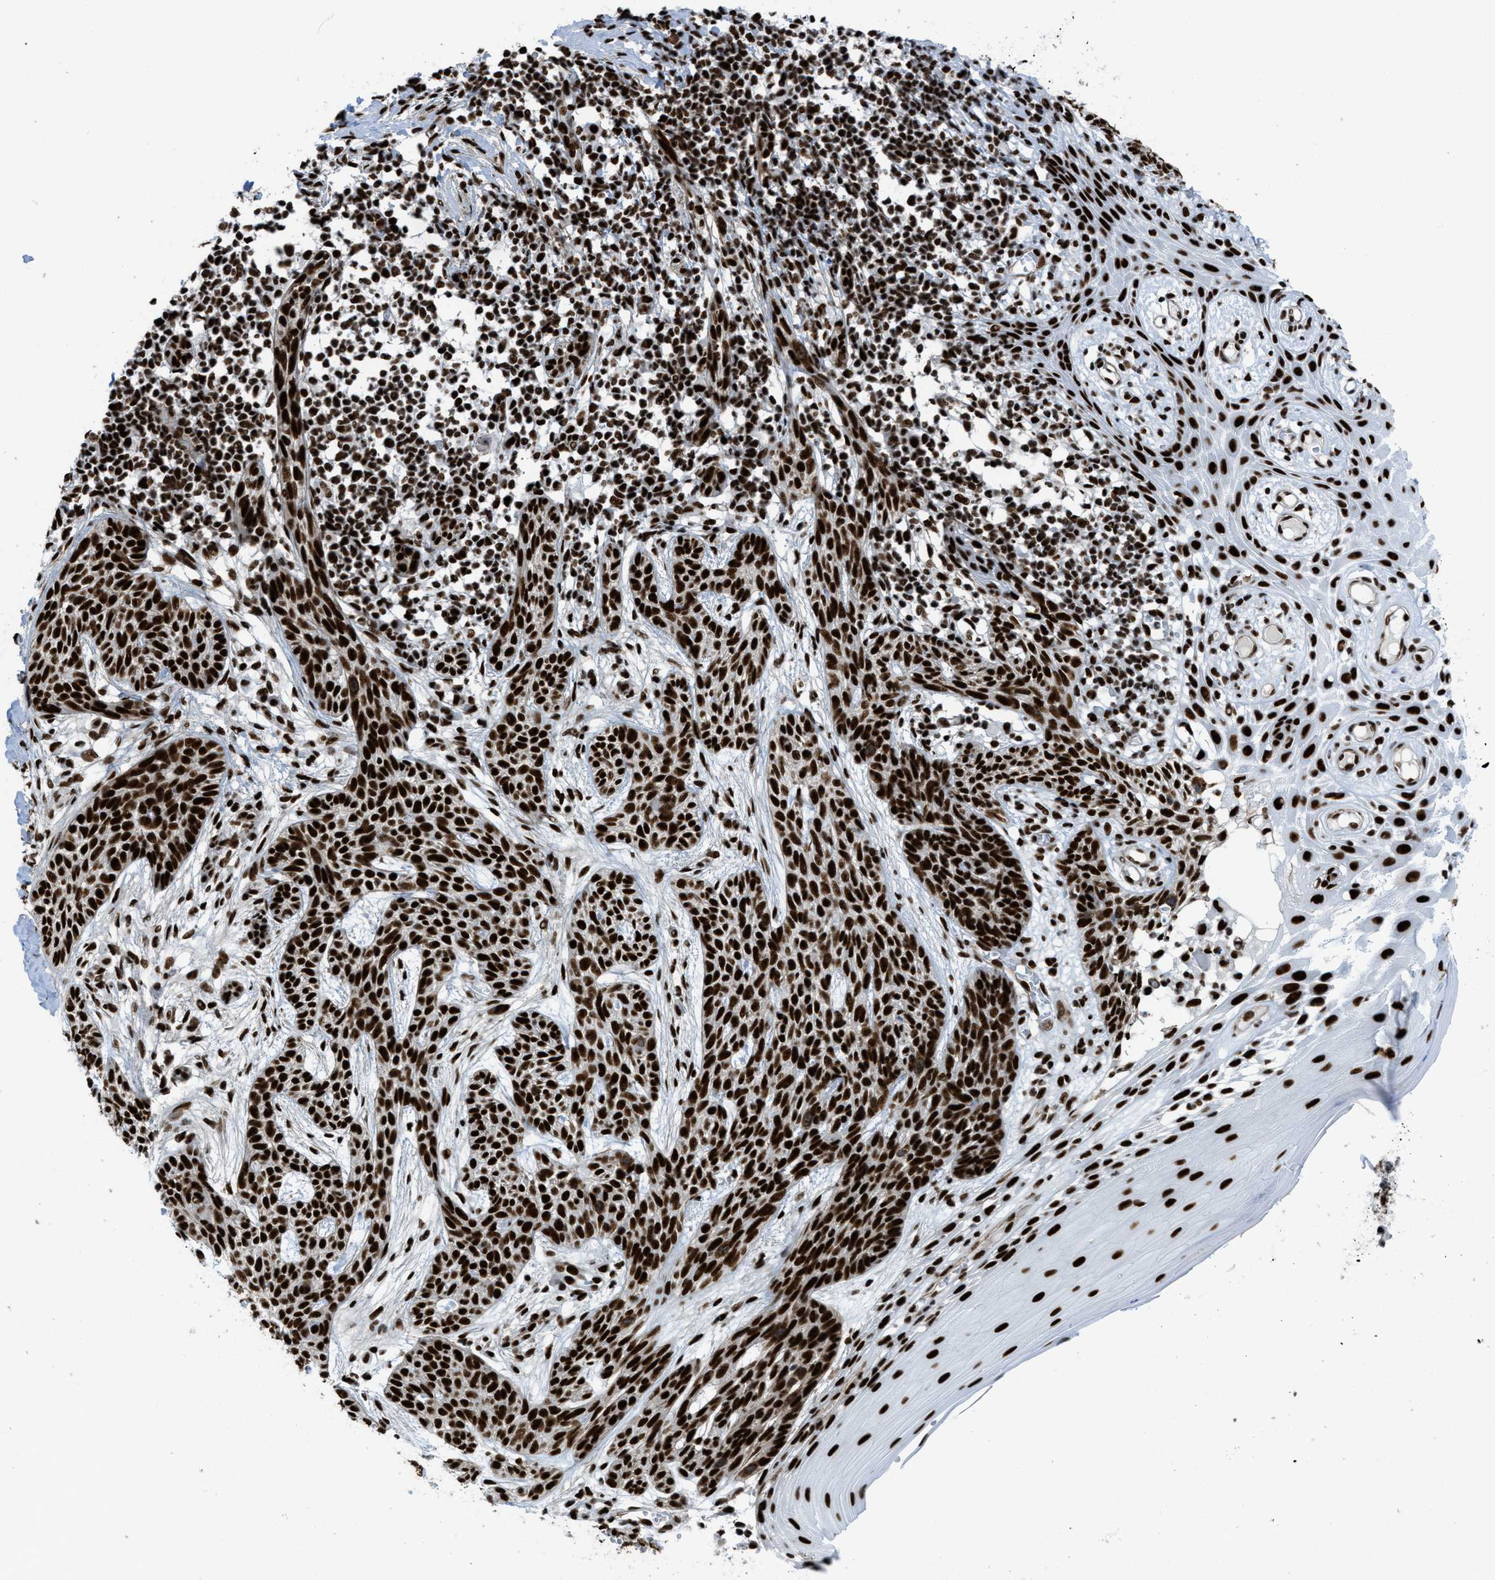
{"staining": {"intensity": "strong", "quantity": ">75%", "location": "nuclear"}, "tissue": "skin cancer", "cell_type": "Tumor cells", "image_type": "cancer", "snomed": [{"axis": "morphology", "description": "Basal cell carcinoma"}, {"axis": "topography", "description": "Skin"}], "caption": "Approximately >75% of tumor cells in human basal cell carcinoma (skin) demonstrate strong nuclear protein positivity as visualized by brown immunohistochemical staining.", "gene": "ZNF207", "patient": {"sex": "female", "age": 59}}